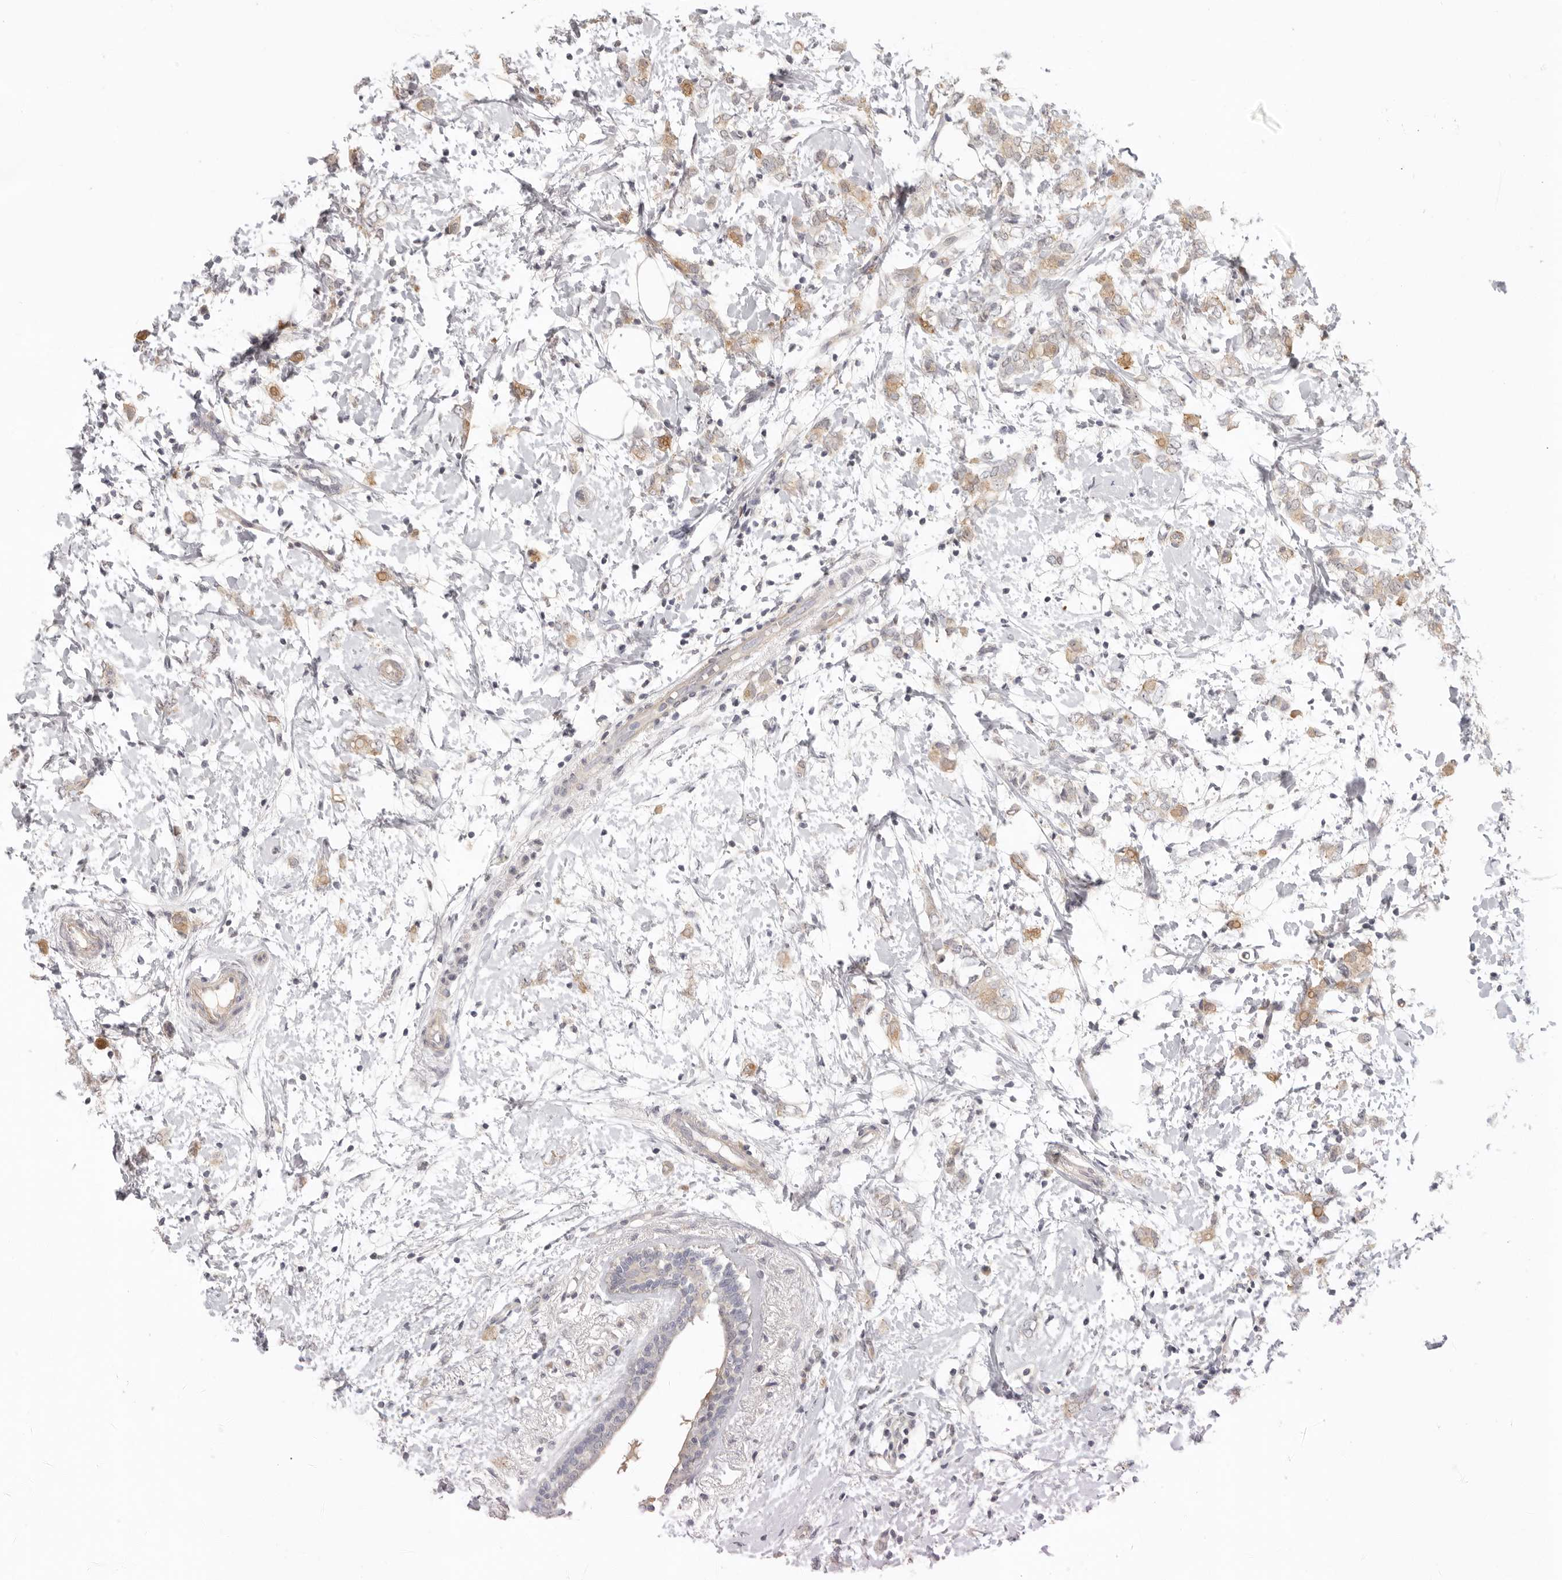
{"staining": {"intensity": "moderate", "quantity": "25%-75%", "location": "cytoplasmic/membranous"}, "tissue": "breast cancer", "cell_type": "Tumor cells", "image_type": "cancer", "snomed": [{"axis": "morphology", "description": "Normal tissue, NOS"}, {"axis": "morphology", "description": "Lobular carcinoma"}, {"axis": "topography", "description": "Breast"}], "caption": "Breast lobular carcinoma was stained to show a protein in brown. There is medium levels of moderate cytoplasmic/membranous positivity in about 25%-75% of tumor cells.", "gene": "AHDC1", "patient": {"sex": "female", "age": 47}}